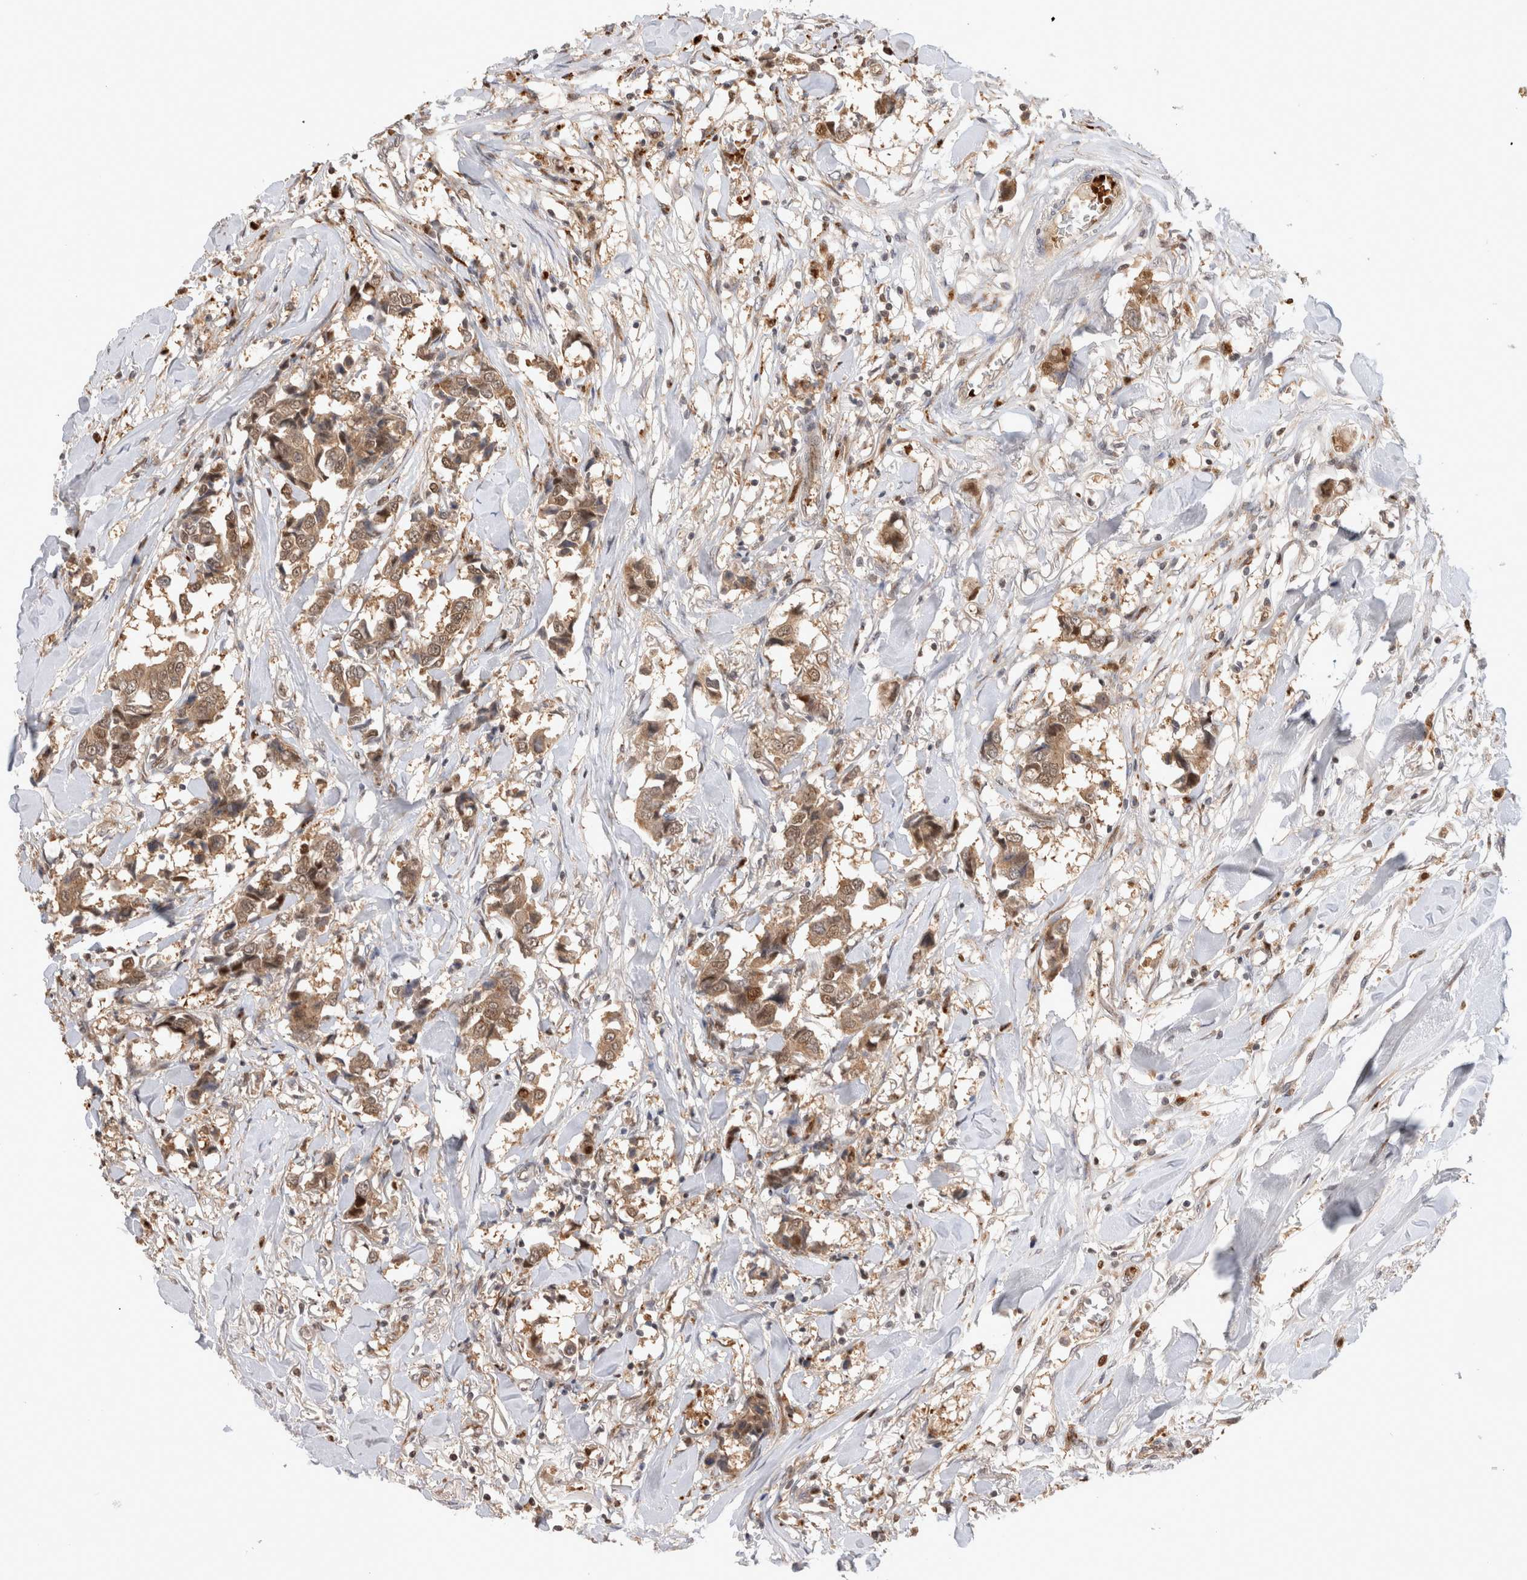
{"staining": {"intensity": "moderate", "quantity": ">75%", "location": "cytoplasmic/membranous,nuclear"}, "tissue": "breast cancer", "cell_type": "Tumor cells", "image_type": "cancer", "snomed": [{"axis": "morphology", "description": "Duct carcinoma"}, {"axis": "topography", "description": "Breast"}], "caption": "Breast infiltrating ductal carcinoma was stained to show a protein in brown. There is medium levels of moderate cytoplasmic/membranous and nuclear expression in approximately >75% of tumor cells.", "gene": "OTUD6B", "patient": {"sex": "female", "age": 80}}